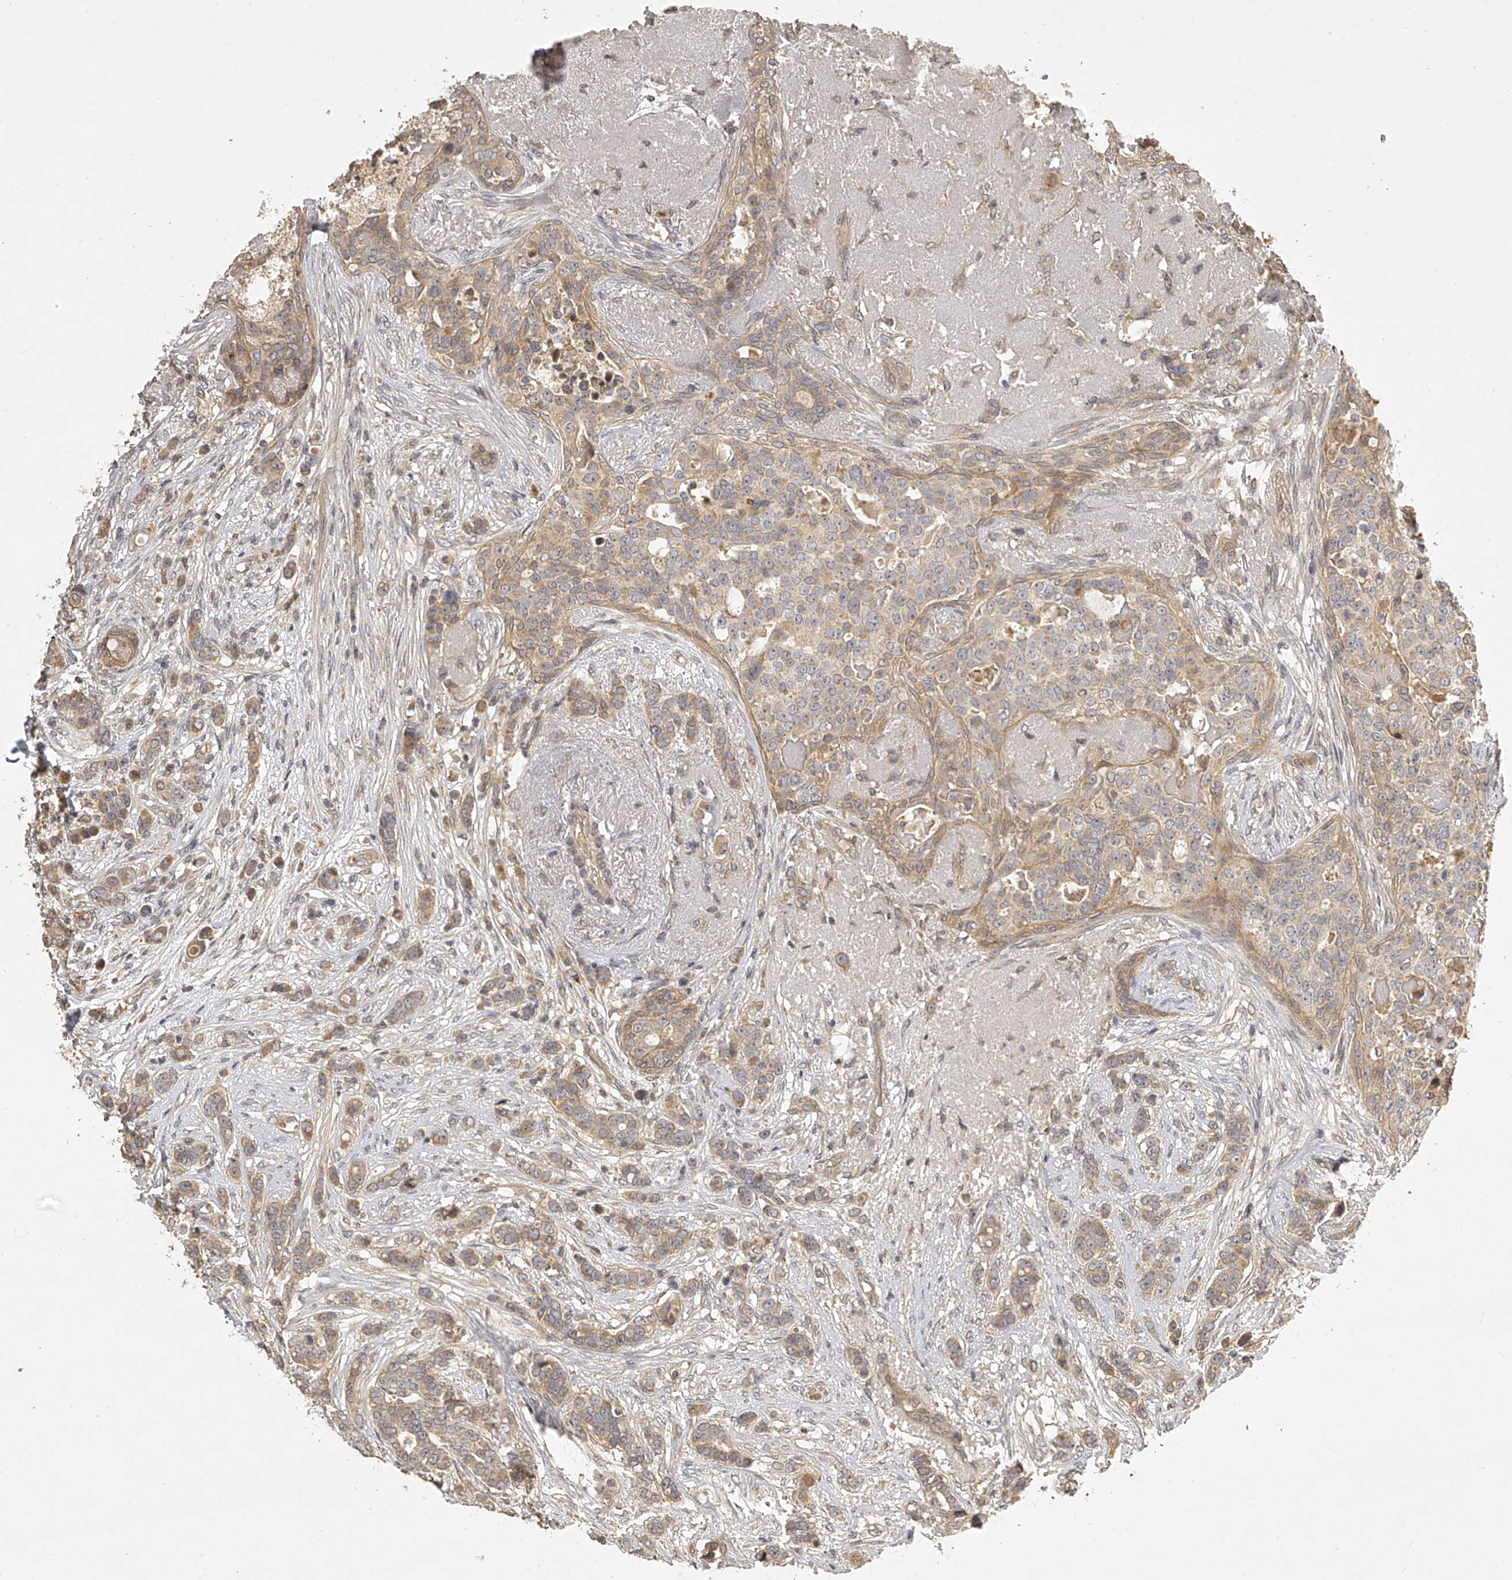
{"staining": {"intensity": "moderate", "quantity": "25%-75%", "location": "cytoplasmic/membranous"}, "tissue": "breast cancer", "cell_type": "Tumor cells", "image_type": "cancer", "snomed": [{"axis": "morphology", "description": "Lobular carcinoma"}, {"axis": "topography", "description": "Breast"}], "caption": "Brown immunohistochemical staining in human breast cancer (lobular carcinoma) exhibits moderate cytoplasmic/membranous expression in about 25%-75% of tumor cells. The protein of interest is stained brown, and the nuclei are stained in blue (DAB IHC with brightfield microscopy, high magnification).", "gene": "NFS1", "patient": {"sex": "female", "age": 51}}